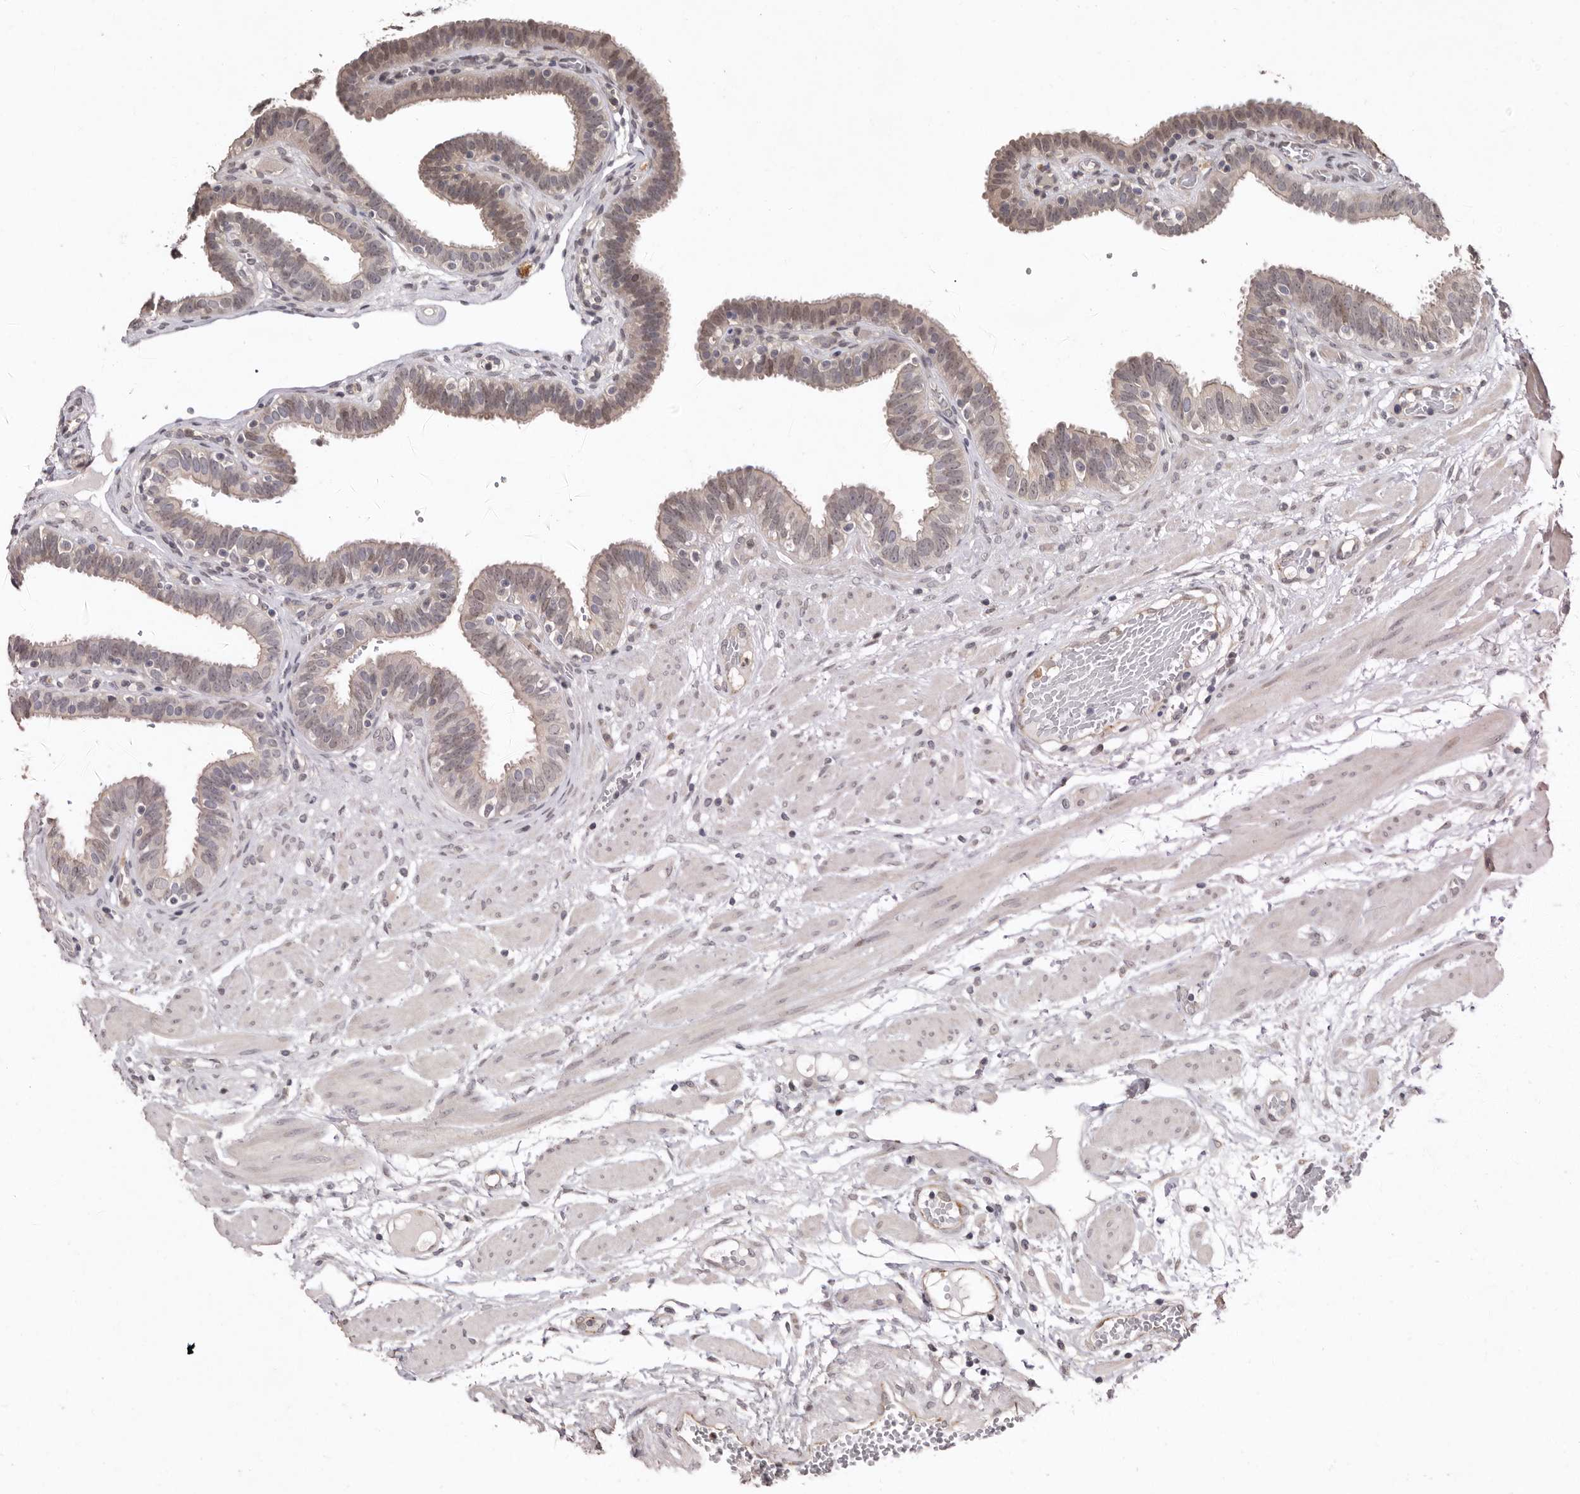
{"staining": {"intensity": "weak", "quantity": "<25%", "location": "cytoplasmic/membranous"}, "tissue": "fallopian tube", "cell_type": "Glandular cells", "image_type": "normal", "snomed": [{"axis": "morphology", "description": "Normal tissue, NOS"}, {"axis": "topography", "description": "Fallopian tube"}, {"axis": "topography", "description": "Placenta"}], "caption": "Immunohistochemistry (IHC) photomicrograph of benign fallopian tube: human fallopian tube stained with DAB (3,3'-diaminobenzidine) displays no significant protein staining in glandular cells.", "gene": "SULT1E1", "patient": {"sex": "female", "age": 32}}